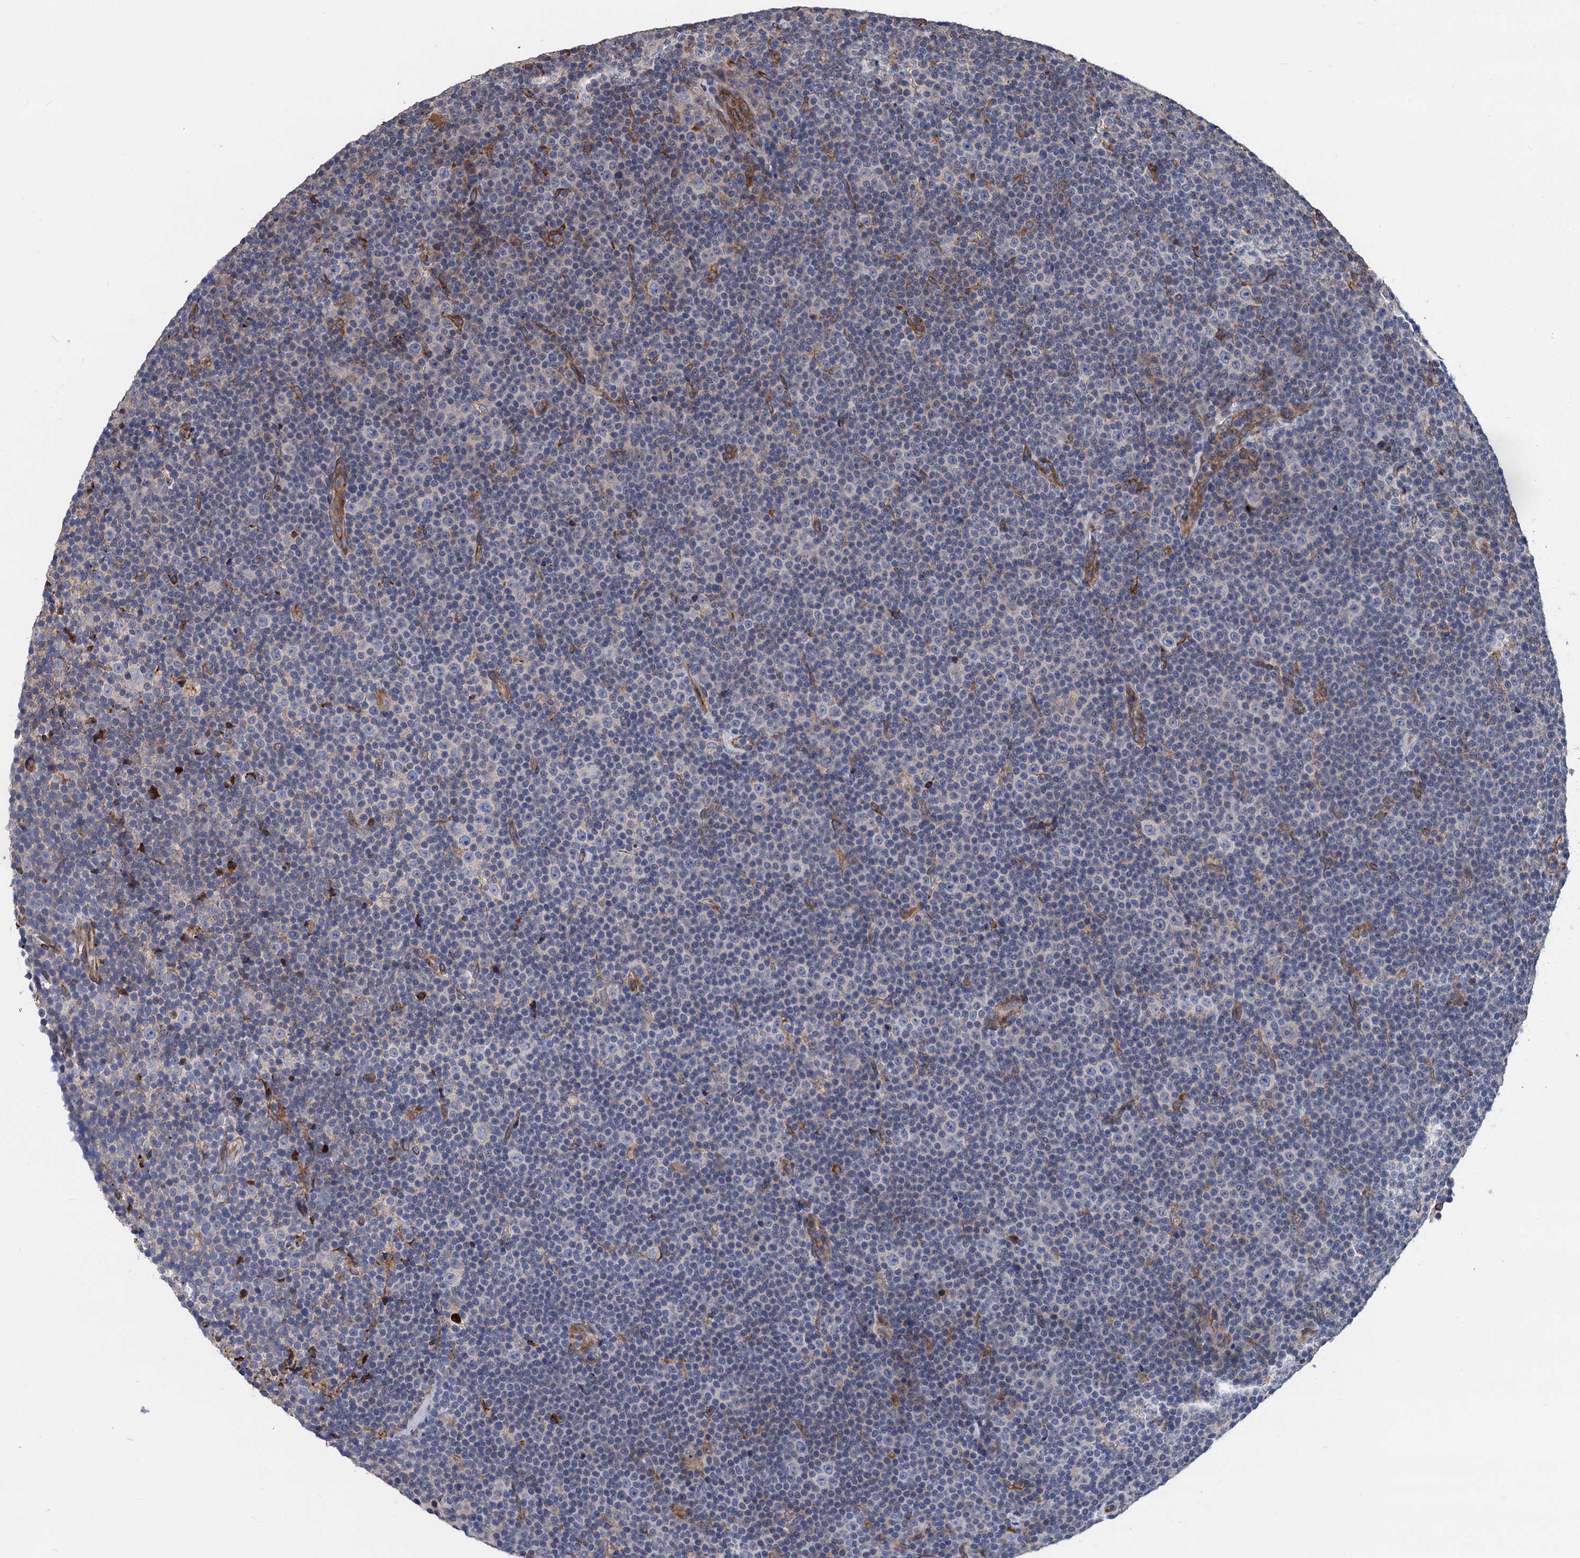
{"staining": {"intensity": "negative", "quantity": "none", "location": "none"}, "tissue": "lymphoma", "cell_type": "Tumor cells", "image_type": "cancer", "snomed": [{"axis": "morphology", "description": "Malignant lymphoma, non-Hodgkin's type, Low grade"}, {"axis": "topography", "description": "Lymph node"}], "caption": "This is an IHC image of low-grade malignant lymphoma, non-Hodgkin's type. There is no expression in tumor cells.", "gene": "CNNM1", "patient": {"sex": "female", "age": 67}}